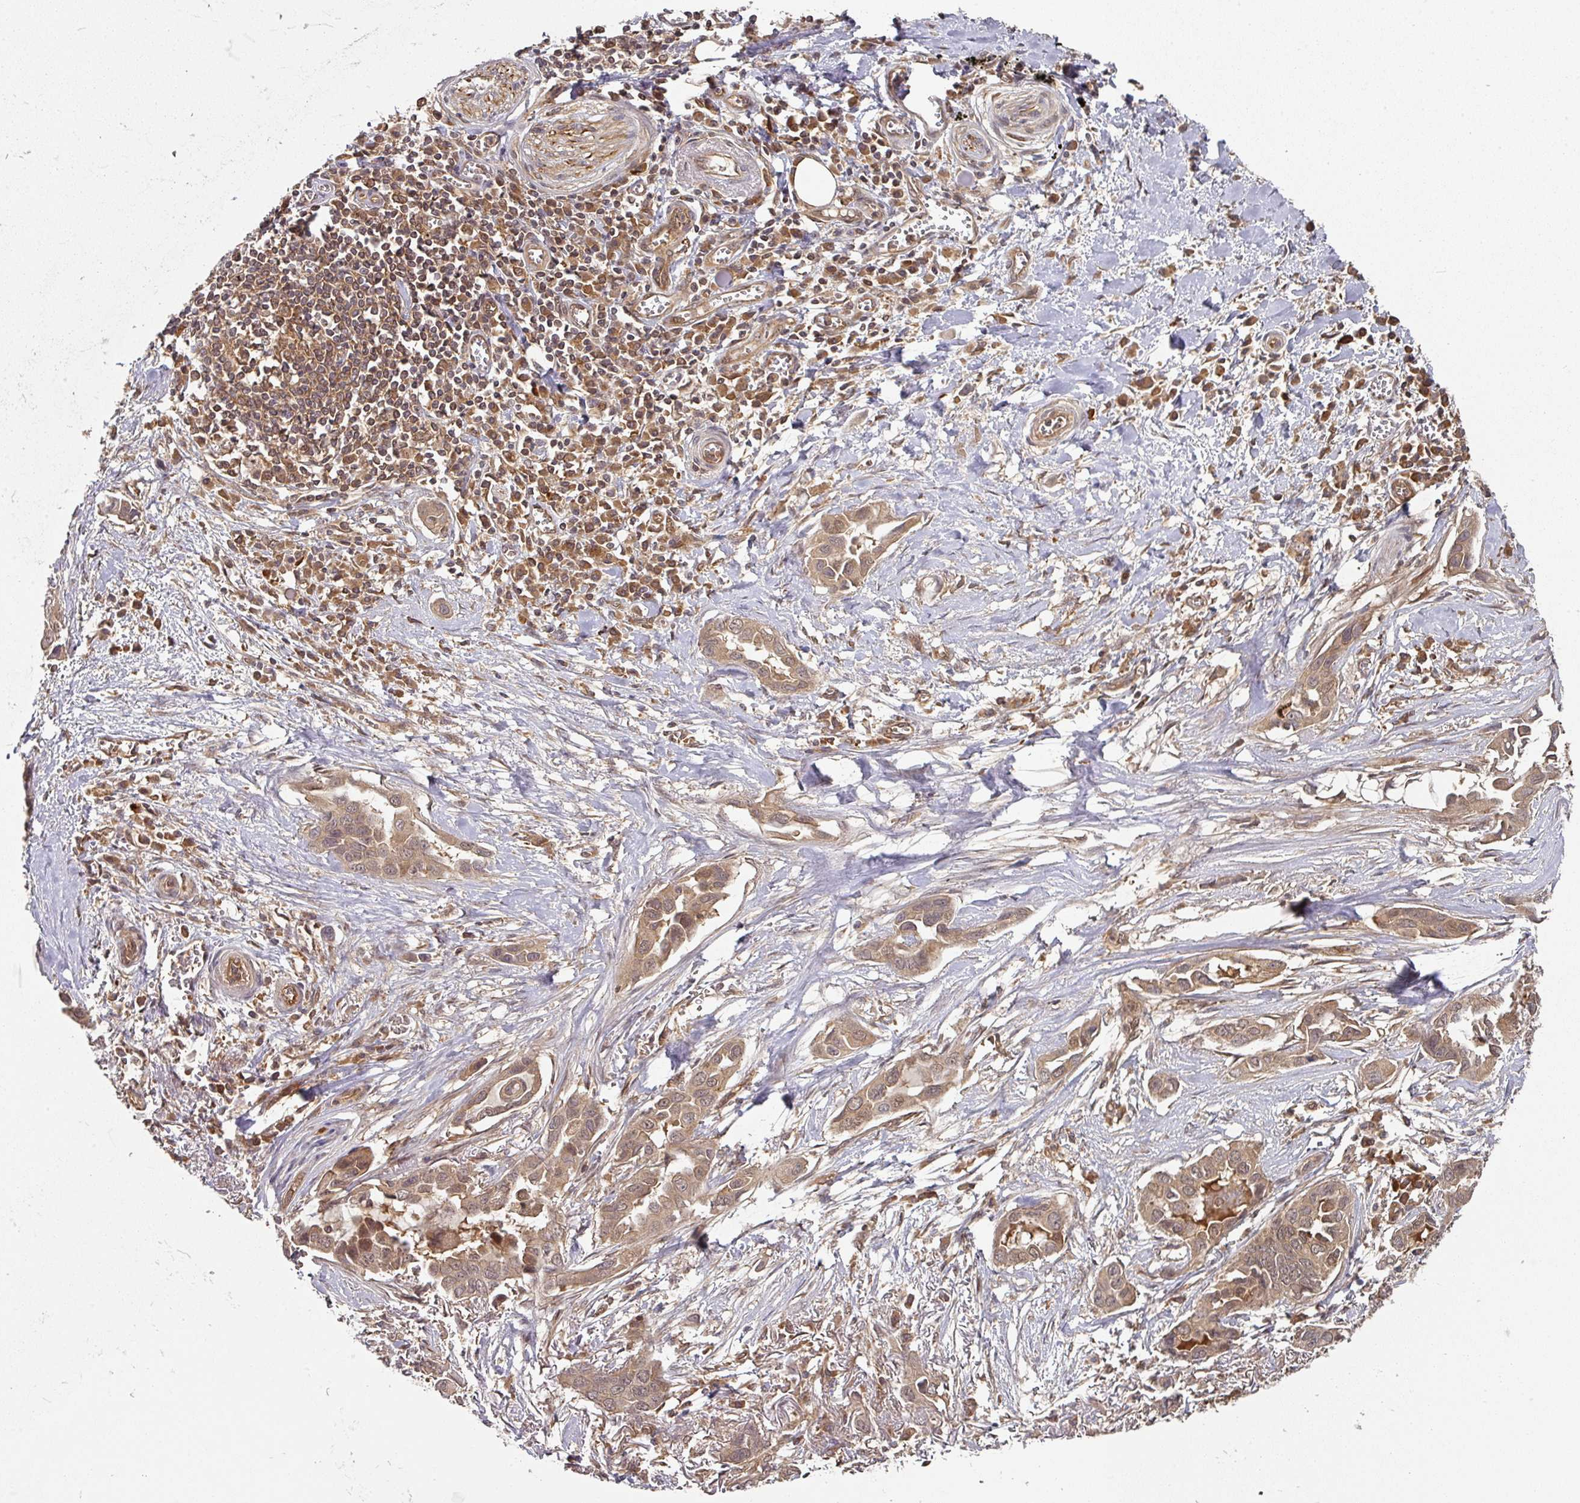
{"staining": {"intensity": "moderate", "quantity": ">75%", "location": "cytoplasmic/membranous"}, "tissue": "lung cancer", "cell_type": "Tumor cells", "image_type": "cancer", "snomed": [{"axis": "morphology", "description": "Adenocarcinoma, NOS"}, {"axis": "topography", "description": "Lung"}], "caption": "Protein expression analysis of lung cancer displays moderate cytoplasmic/membranous expression in about >75% of tumor cells.", "gene": "EIF4EBP2", "patient": {"sex": "female", "age": 76}}